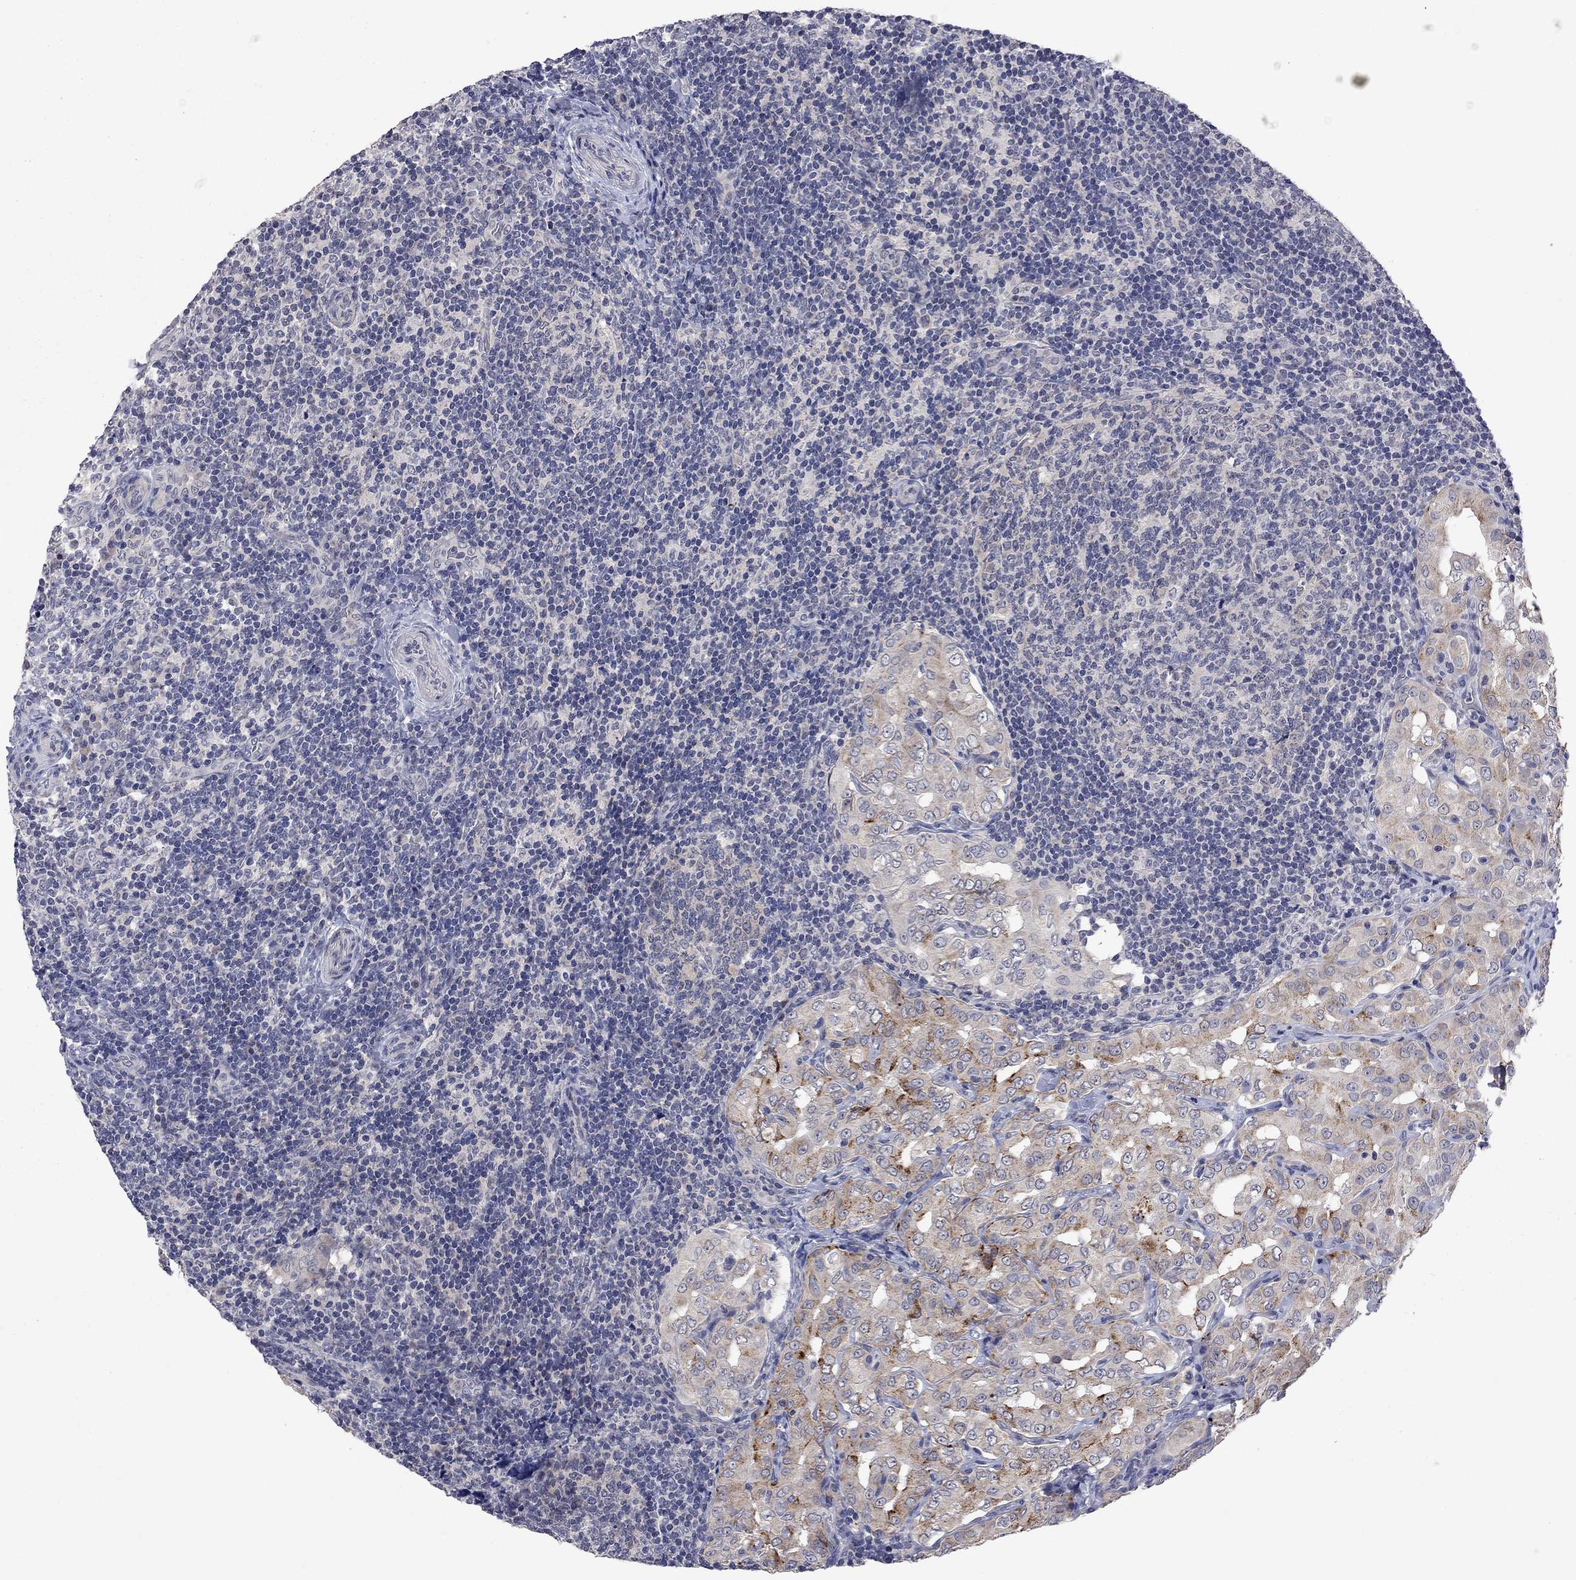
{"staining": {"intensity": "strong", "quantity": "<25%", "location": "cytoplasmic/membranous"}, "tissue": "thyroid cancer", "cell_type": "Tumor cells", "image_type": "cancer", "snomed": [{"axis": "morphology", "description": "Papillary adenocarcinoma, NOS"}, {"axis": "topography", "description": "Thyroid gland"}], "caption": "This is an image of immunohistochemistry staining of thyroid papillary adenocarcinoma, which shows strong positivity in the cytoplasmic/membranous of tumor cells.", "gene": "FABP12", "patient": {"sex": "male", "age": 61}}